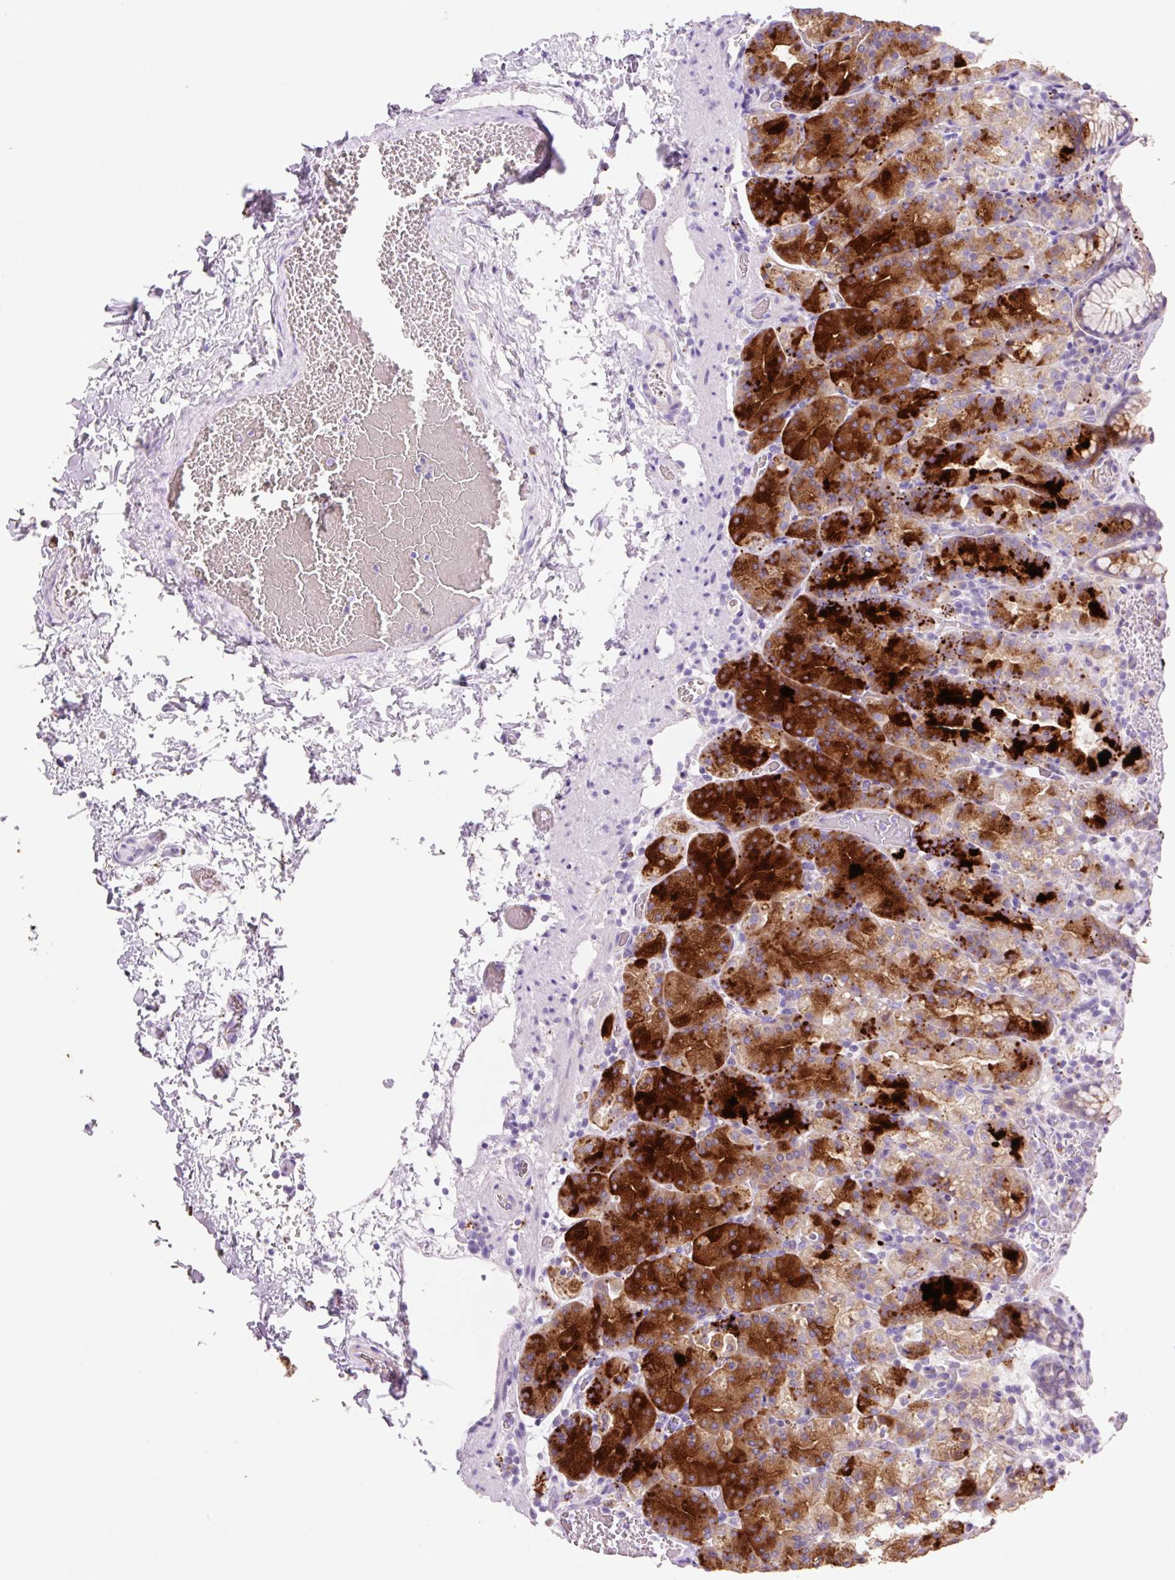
{"staining": {"intensity": "strong", "quantity": "25%-75%", "location": "cytoplasmic/membranous"}, "tissue": "stomach", "cell_type": "Glandular cells", "image_type": "normal", "snomed": [{"axis": "morphology", "description": "Normal tissue, NOS"}, {"axis": "topography", "description": "Stomach, upper"}], "caption": "Immunohistochemistry (IHC) (DAB) staining of normal human stomach demonstrates strong cytoplasmic/membranous protein positivity in about 25%-75% of glandular cells.", "gene": "HEXA", "patient": {"sex": "female", "age": 81}}